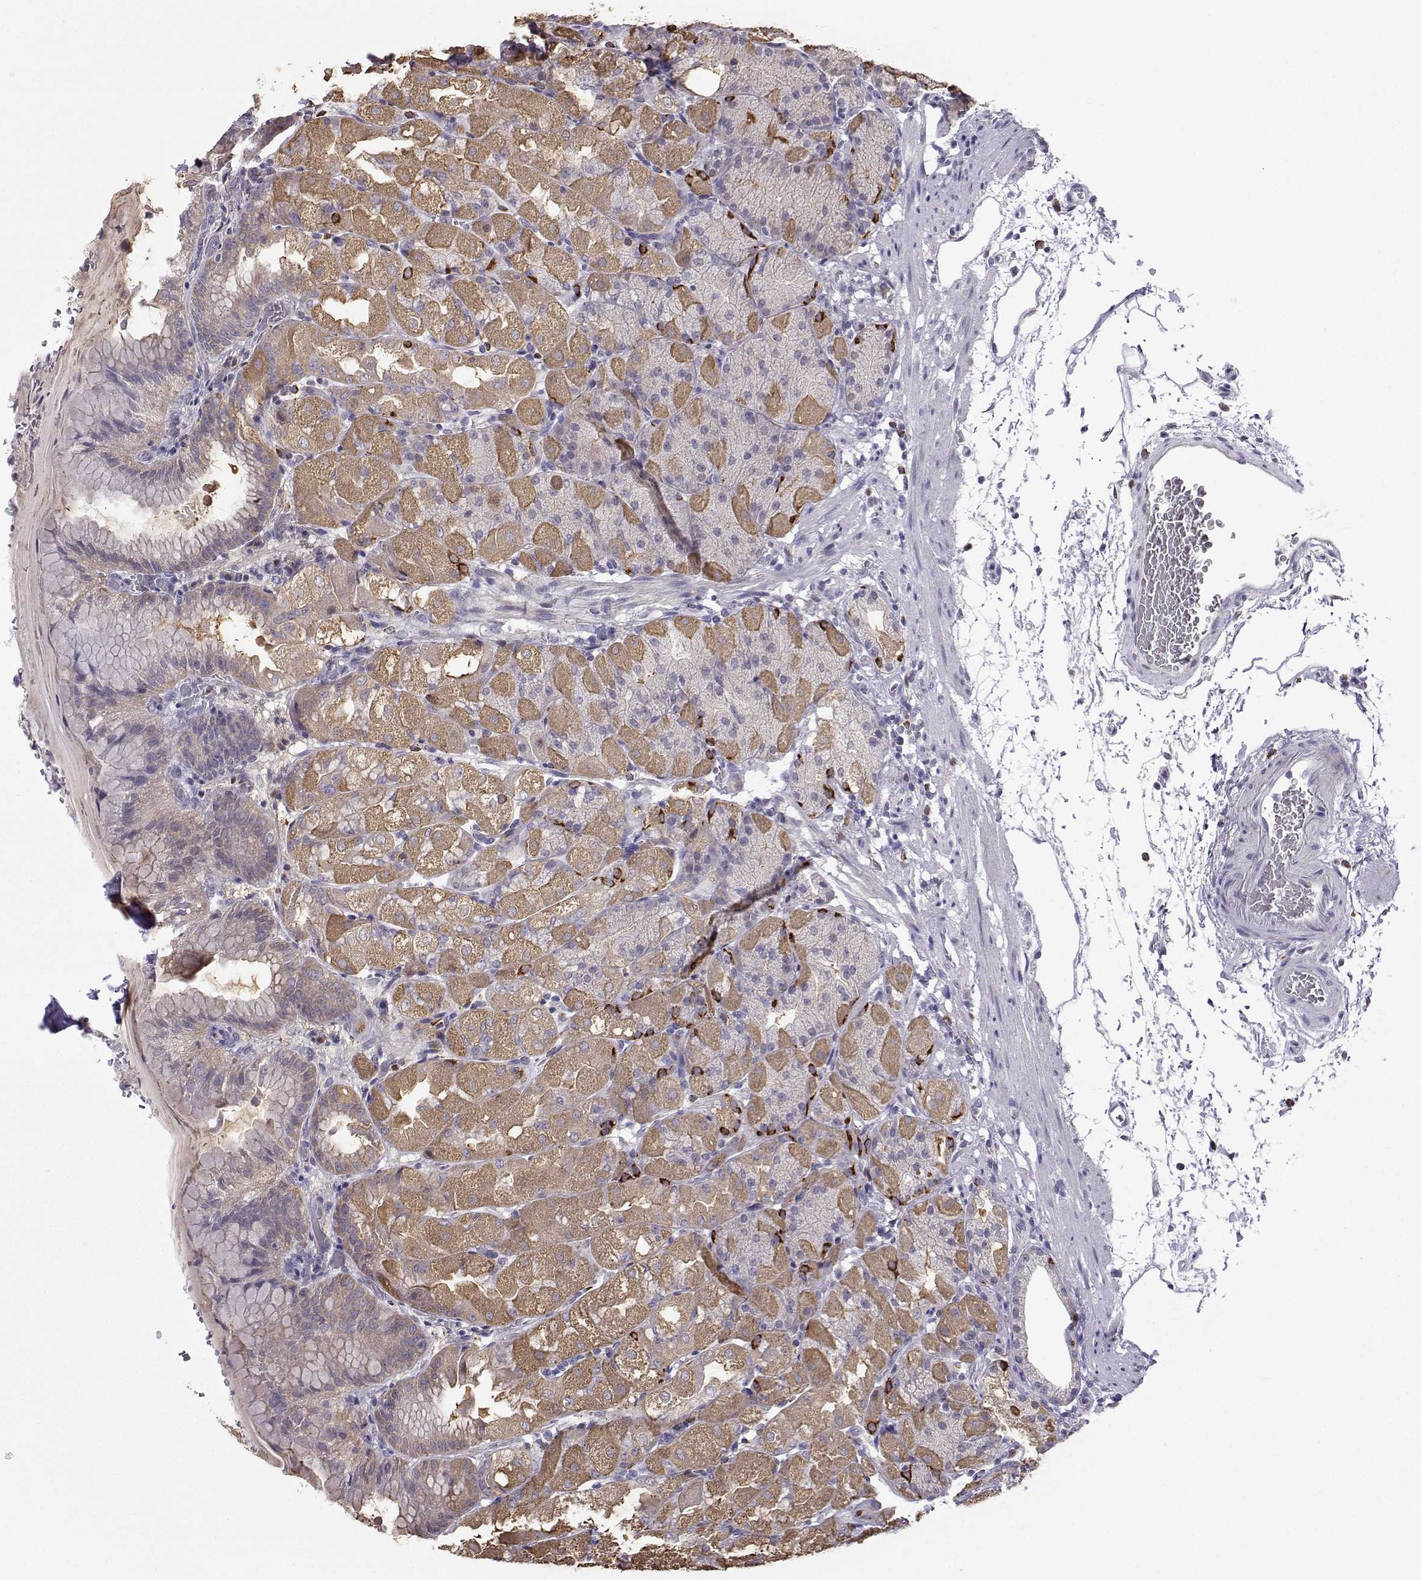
{"staining": {"intensity": "moderate", "quantity": "25%-75%", "location": "cytoplasmic/membranous"}, "tissue": "stomach", "cell_type": "Glandular cells", "image_type": "normal", "snomed": [{"axis": "morphology", "description": "Normal tissue, NOS"}, {"axis": "topography", "description": "Stomach, upper"}, {"axis": "topography", "description": "Stomach"}, {"axis": "topography", "description": "Stomach, lower"}], "caption": "A medium amount of moderate cytoplasmic/membranous positivity is appreciated in about 25%-75% of glandular cells in unremarkable stomach. The protein of interest is shown in brown color, while the nuclei are stained blue.", "gene": "DCLK3", "patient": {"sex": "male", "age": 62}}